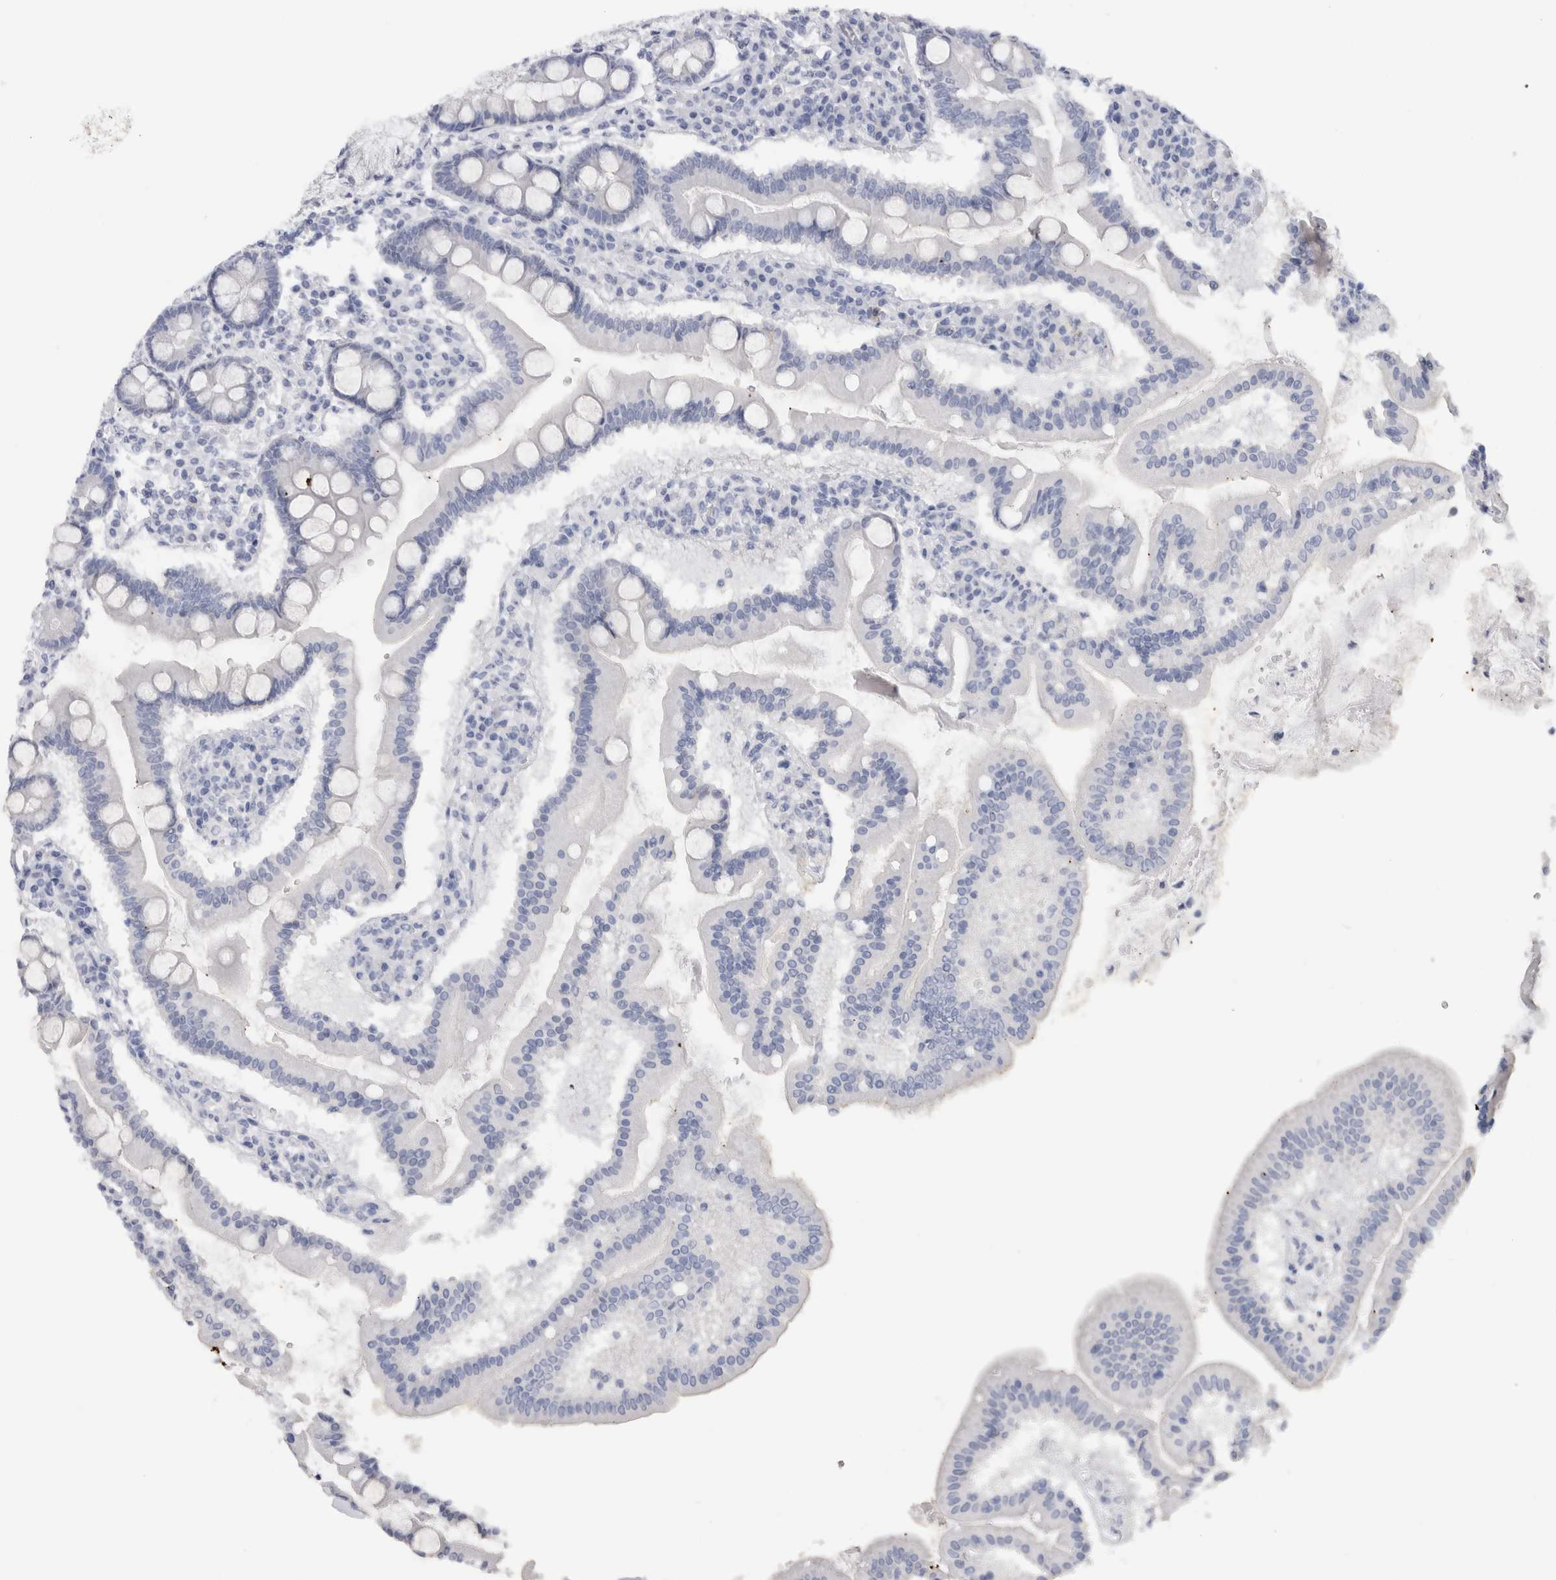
{"staining": {"intensity": "negative", "quantity": "none", "location": "none"}, "tissue": "duodenum", "cell_type": "Glandular cells", "image_type": "normal", "snomed": [{"axis": "morphology", "description": "Normal tissue, NOS"}, {"axis": "topography", "description": "Duodenum"}], "caption": "Glandular cells are negative for brown protein staining in benign duodenum. Brightfield microscopy of immunohistochemistry stained with DAB (brown) and hematoxylin (blue), captured at high magnification.", "gene": "C9orf50", "patient": {"sex": "male", "age": 50}}